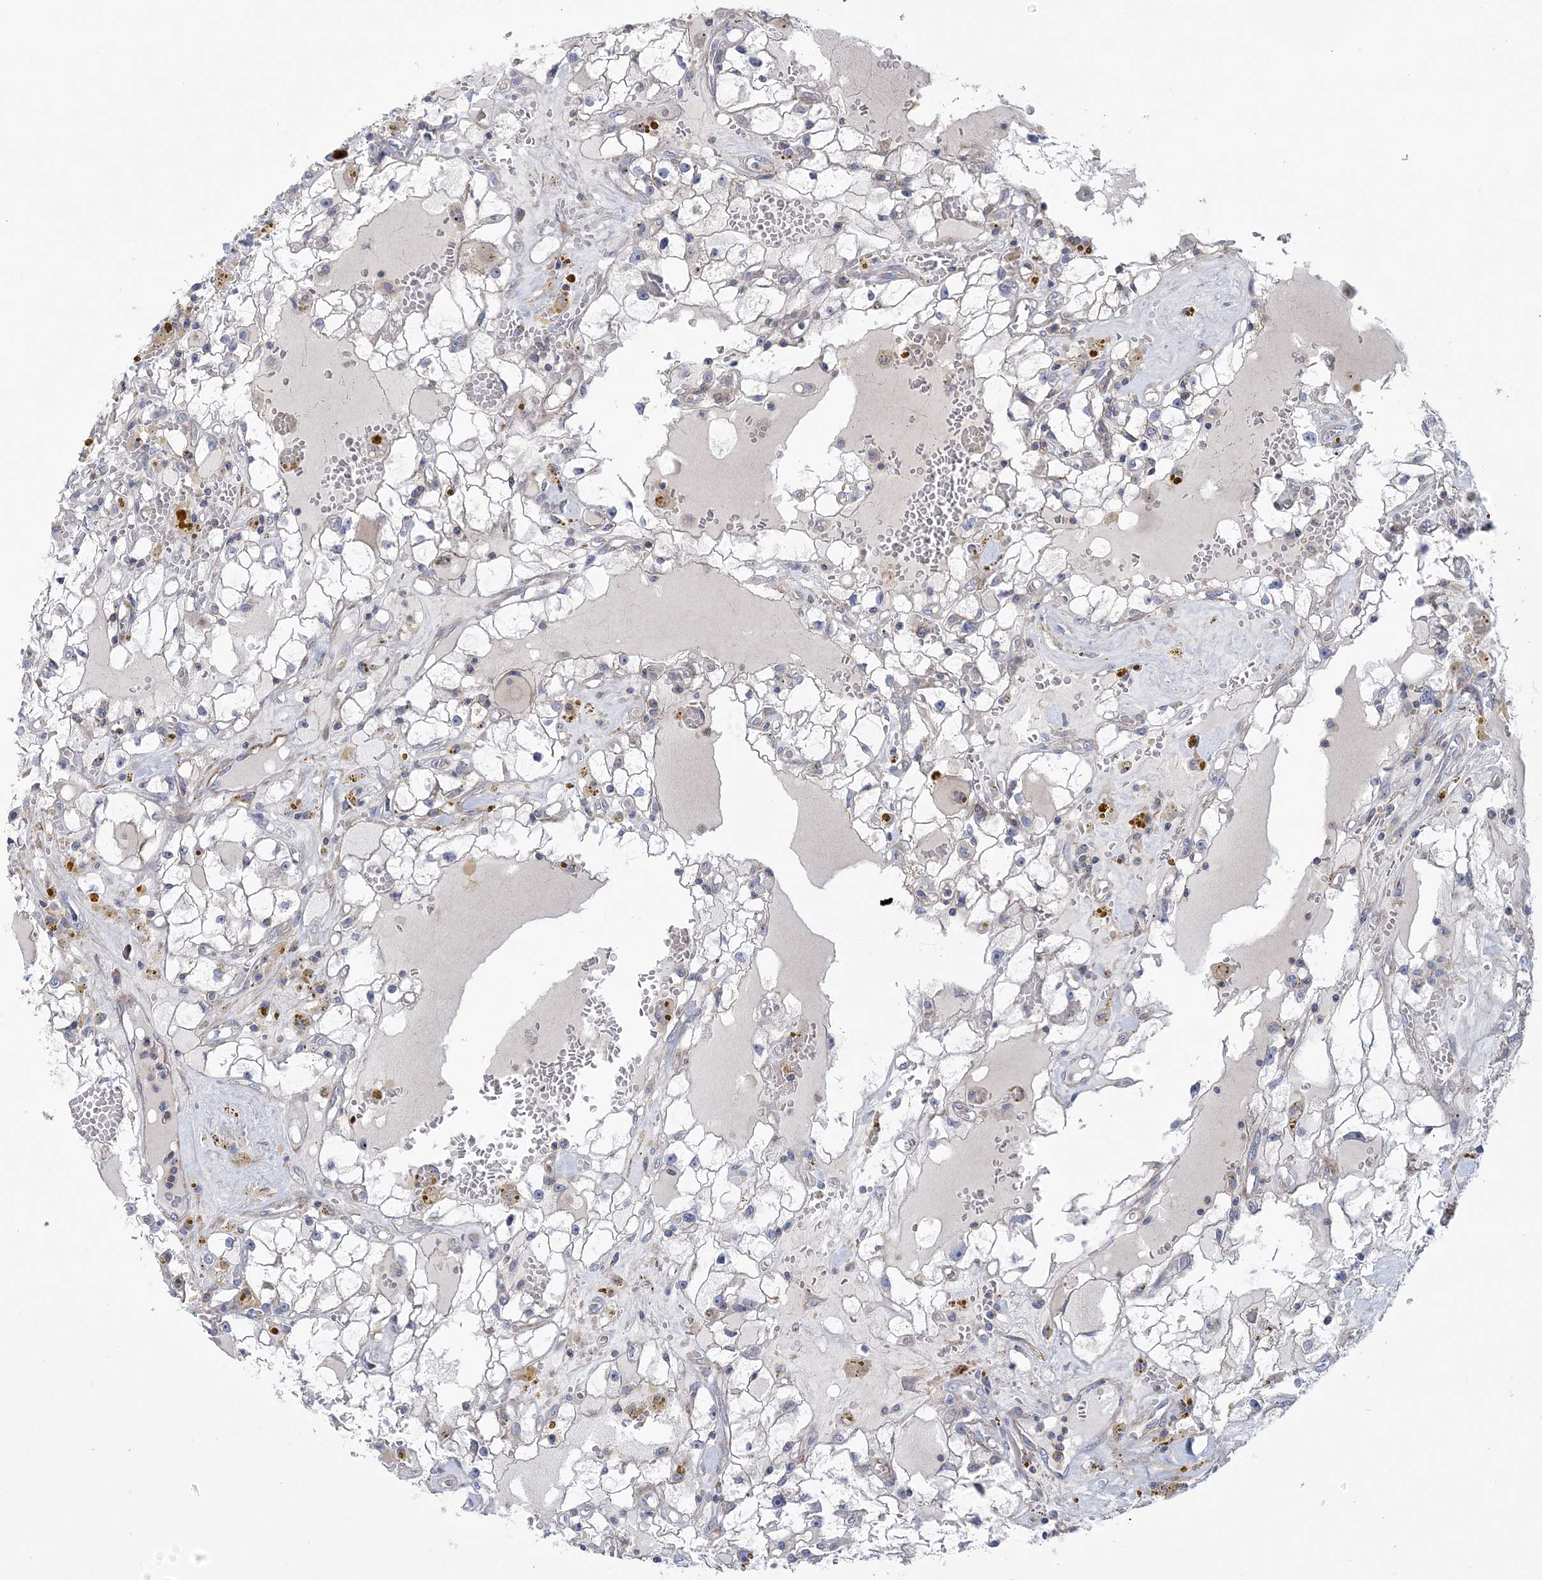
{"staining": {"intensity": "negative", "quantity": "none", "location": "none"}, "tissue": "renal cancer", "cell_type": "Tumor cells", "image_type": "cancer", "snomed": [{"axis": "morphology", "description": "Adenocarcinoma, NOS"}, {"axis": "topography", "description": "Kidney"}], "caption": "Immunohistochemistry (IHC) photomicrograph of human renal cancer stained for a protein (brown), which exhibits no expression in tumor cells.", "gene": "ARSJ", "patient": {"sex": "male", "age": 56}}